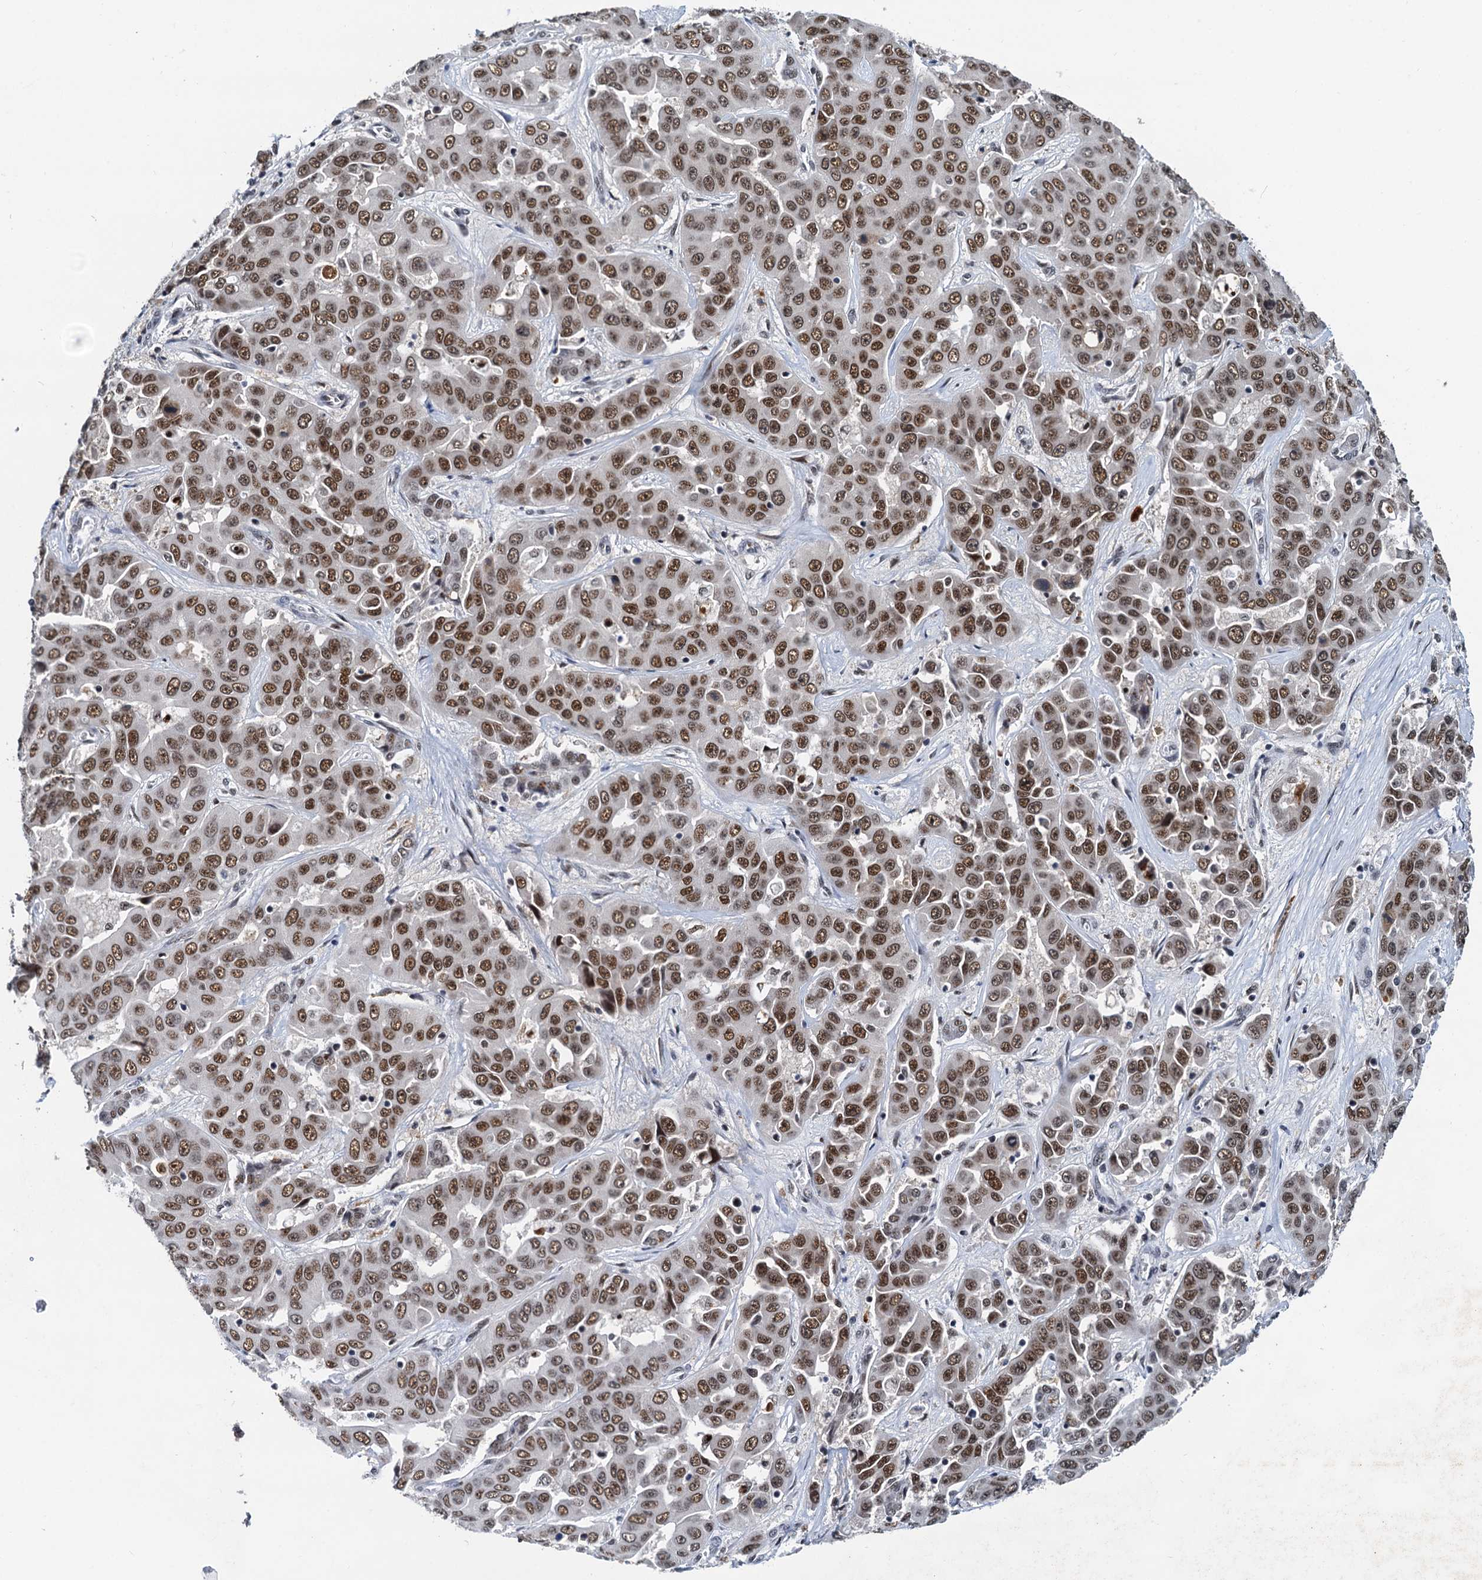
{"staining": {"intensity": "moderate", "quantity": ">75%", "location": "nuclear"}, "tissue": "liver cancer", "cell_type": "Tumor cells", "image_type": "cancer", "snomed": [{"axis": "morphology", "description": "Cholangiocarcinoma"}, {"axis": "topography", "description": "Liver"}], "caption": "Immunohistochemistry (DAB) staining of human liver cholangiocarcinoma demonstrates moderate nuclear protein expression in about >75% of tumor cells.", "gene": "SNRPD1", "patient": {"sex": "female", "age": 52}}